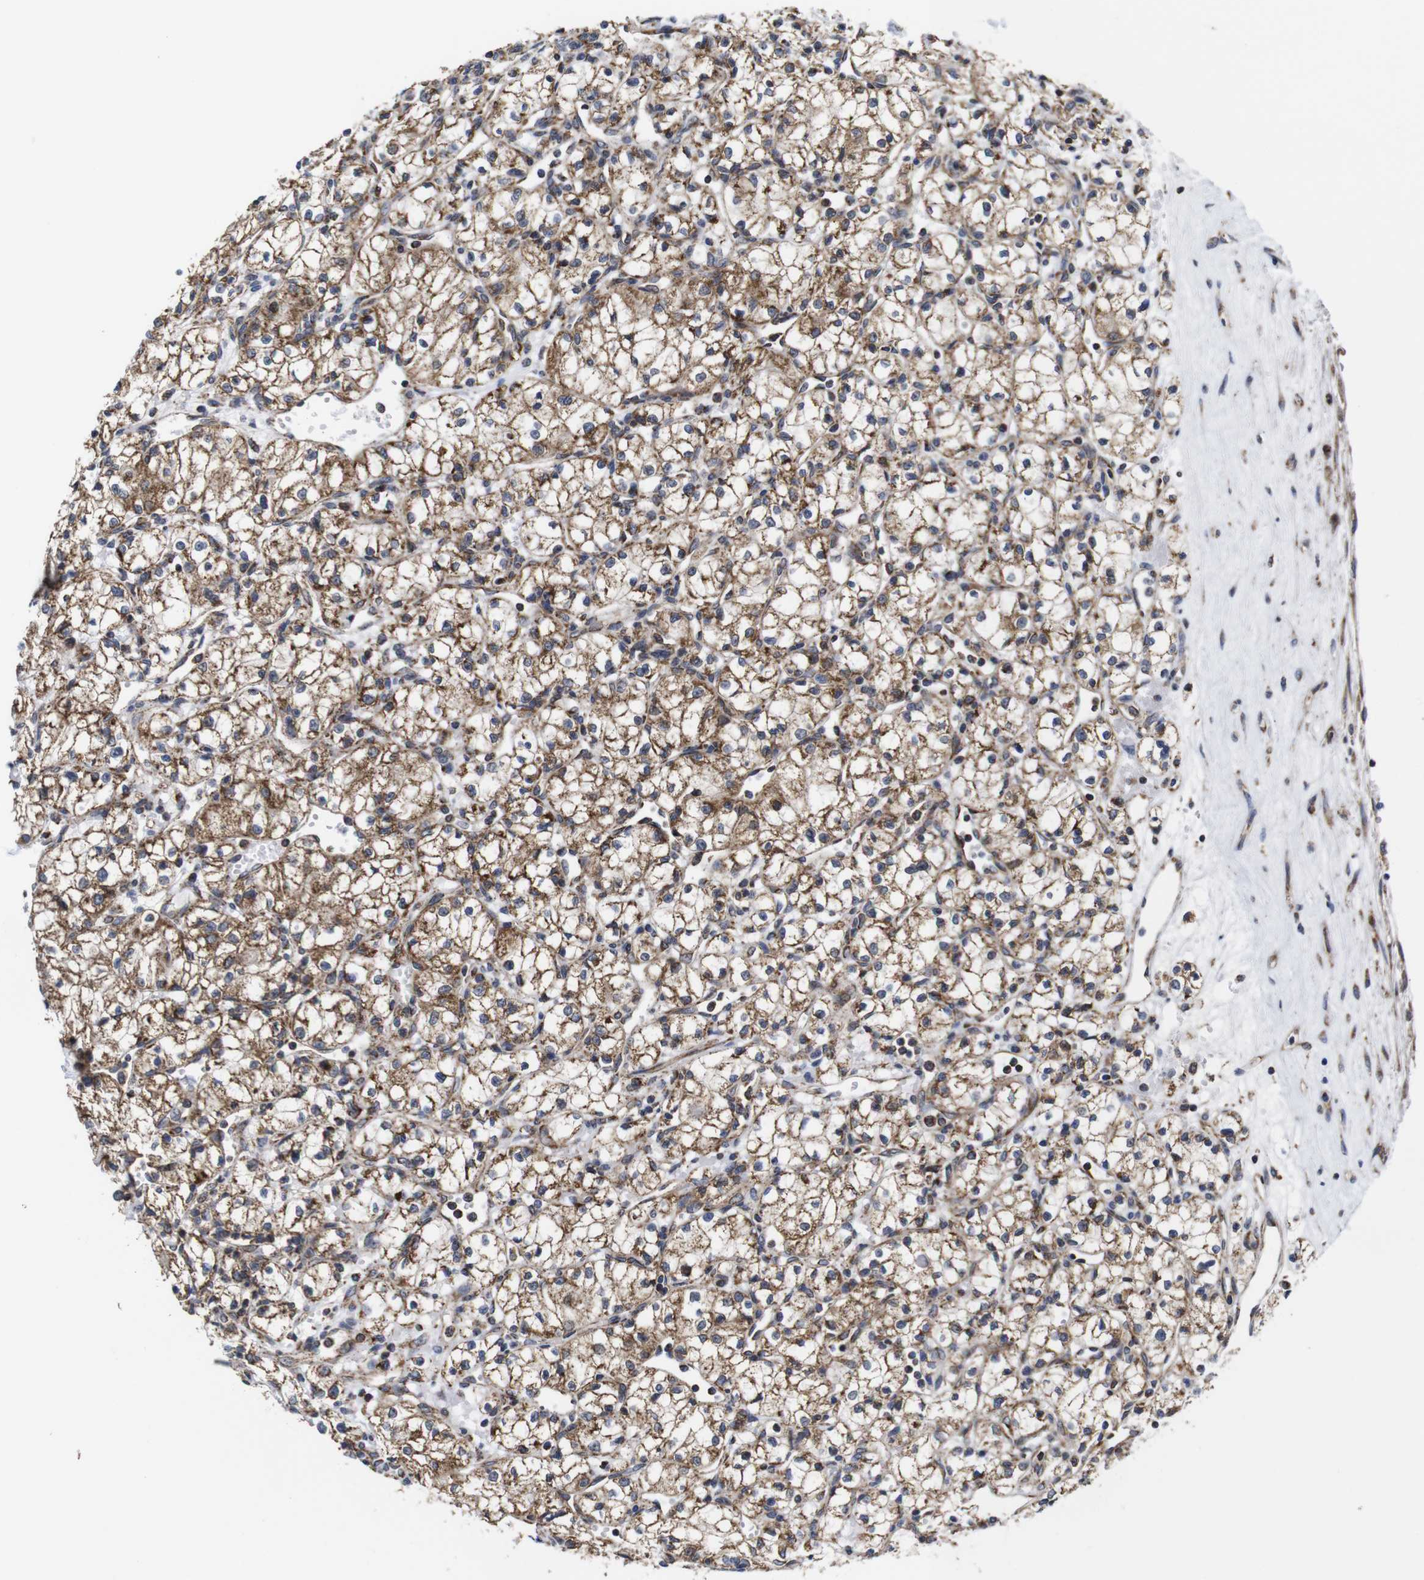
{"staining": {"intensity": "moderate", "quantity": ">75%", "location": "cytoplasmic/membranous"}, "tissue": "renal cancer", "cell_type": "Tumor cells", "image_type": "cancer", "snomed": [{"axis": "morphology", "description": "Normal tissue, NOS"}, {"axis": "morphology", "description": "Adenocarcinoma, NOS"}, {"axis": "topography", "description": "Kidney"}], "caption": "Brown immunohistochemical staining in renal adenocarcinoma shows moderate cytoplasmic/membranous staining in approximately >75% of tumor cells. (Stains: DAB in brown, nuclei in blue, Microscopy: brightfield microscopy at high magnification).", "gene": "C17orf80", "patient": {"sex": "male", "age": 59}}